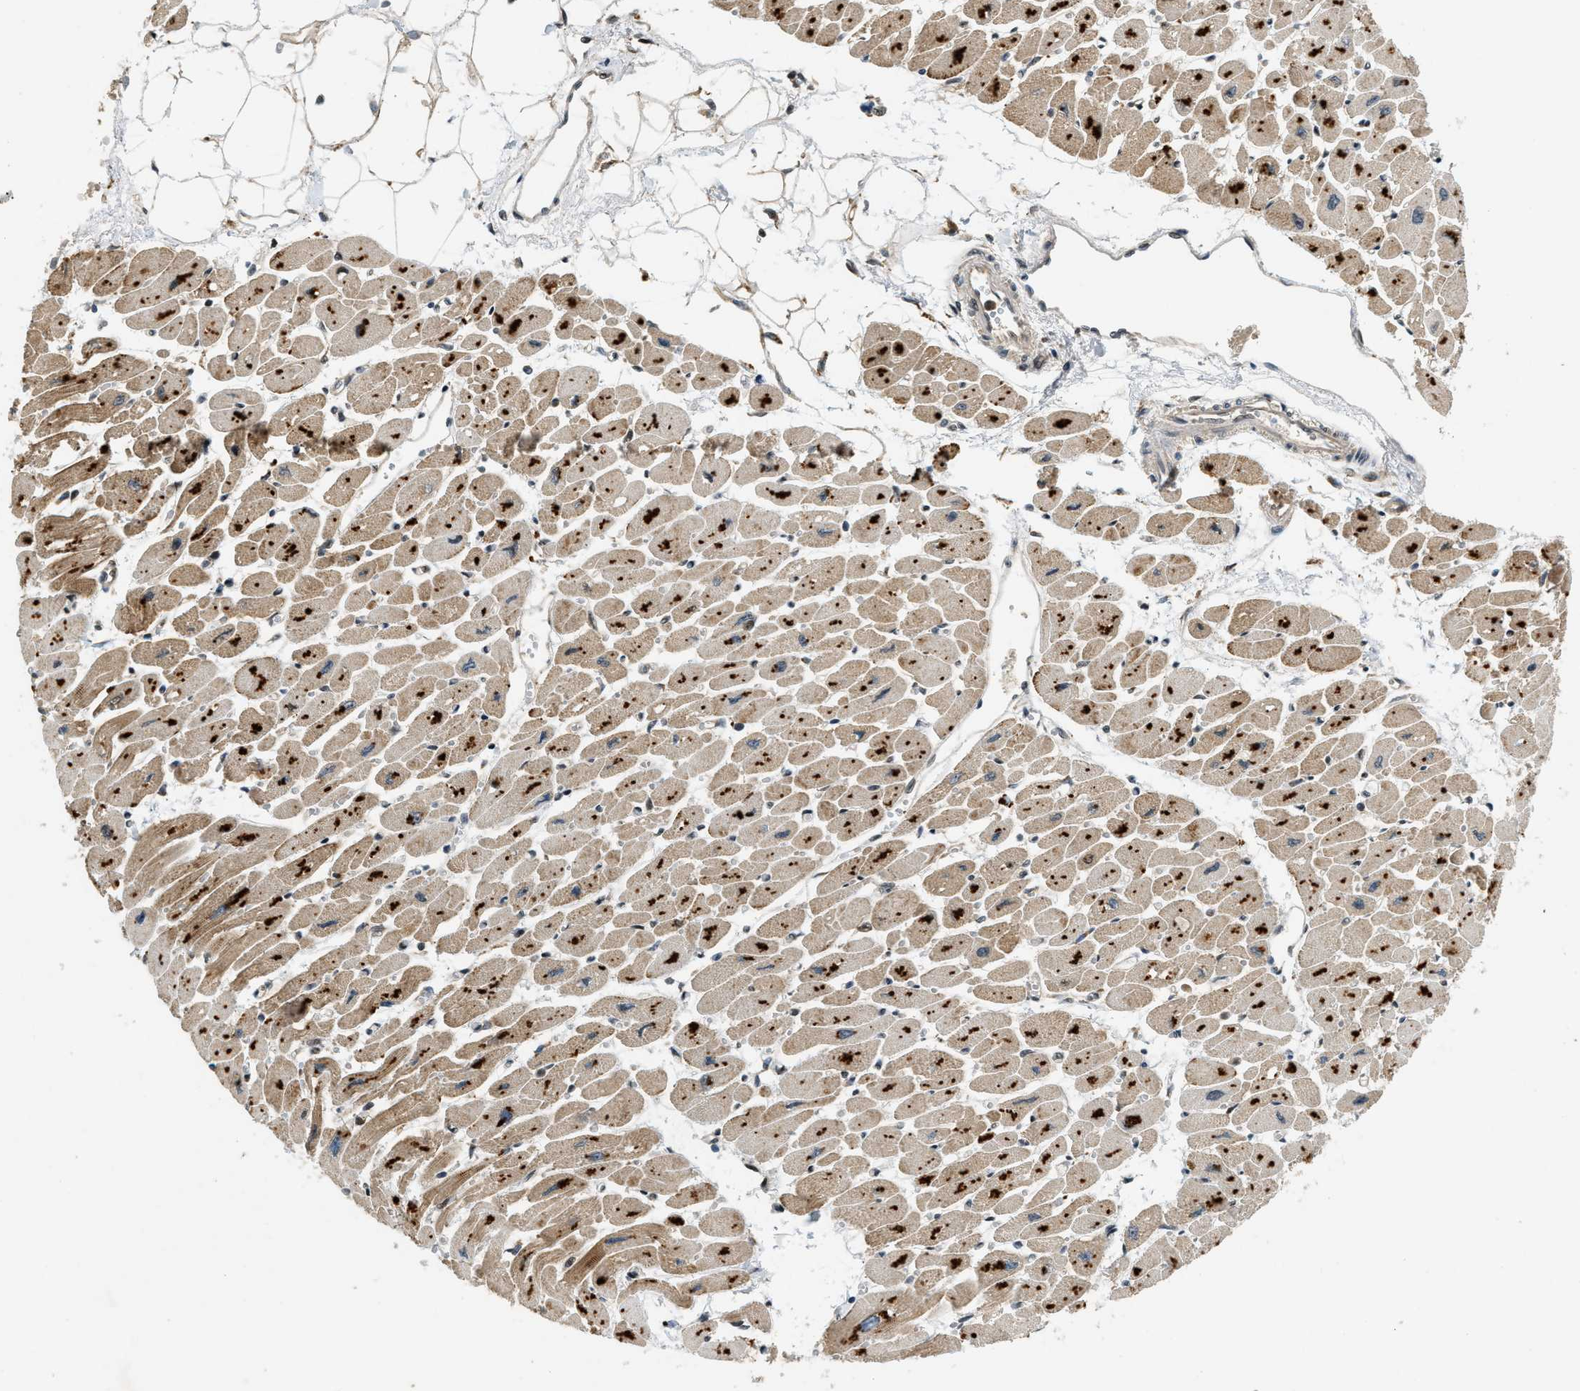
{"staining": {"intensity": "moderate", "quantity": ">75%", "location": "cytoplasmic/membranous"}, "tissue": "heart muscle", "cell_type": "Cardiomyocytes", "image_type": "normal", "snomed": [{"axis": "morphology", "description": "Normal tissue, NOS"}, {"axis": "topography", "description": "Heart"}], "caption": "DAB (3,3'-diaminobenzidine) immunohistochemical staining of benign heart muscle displays moderate cytoplasmic/membranous protein staining in approximately >75% of cardiomyocytes.", "gene": "TRAPPC14", "patient": {"sex": "female", "age": 54}}